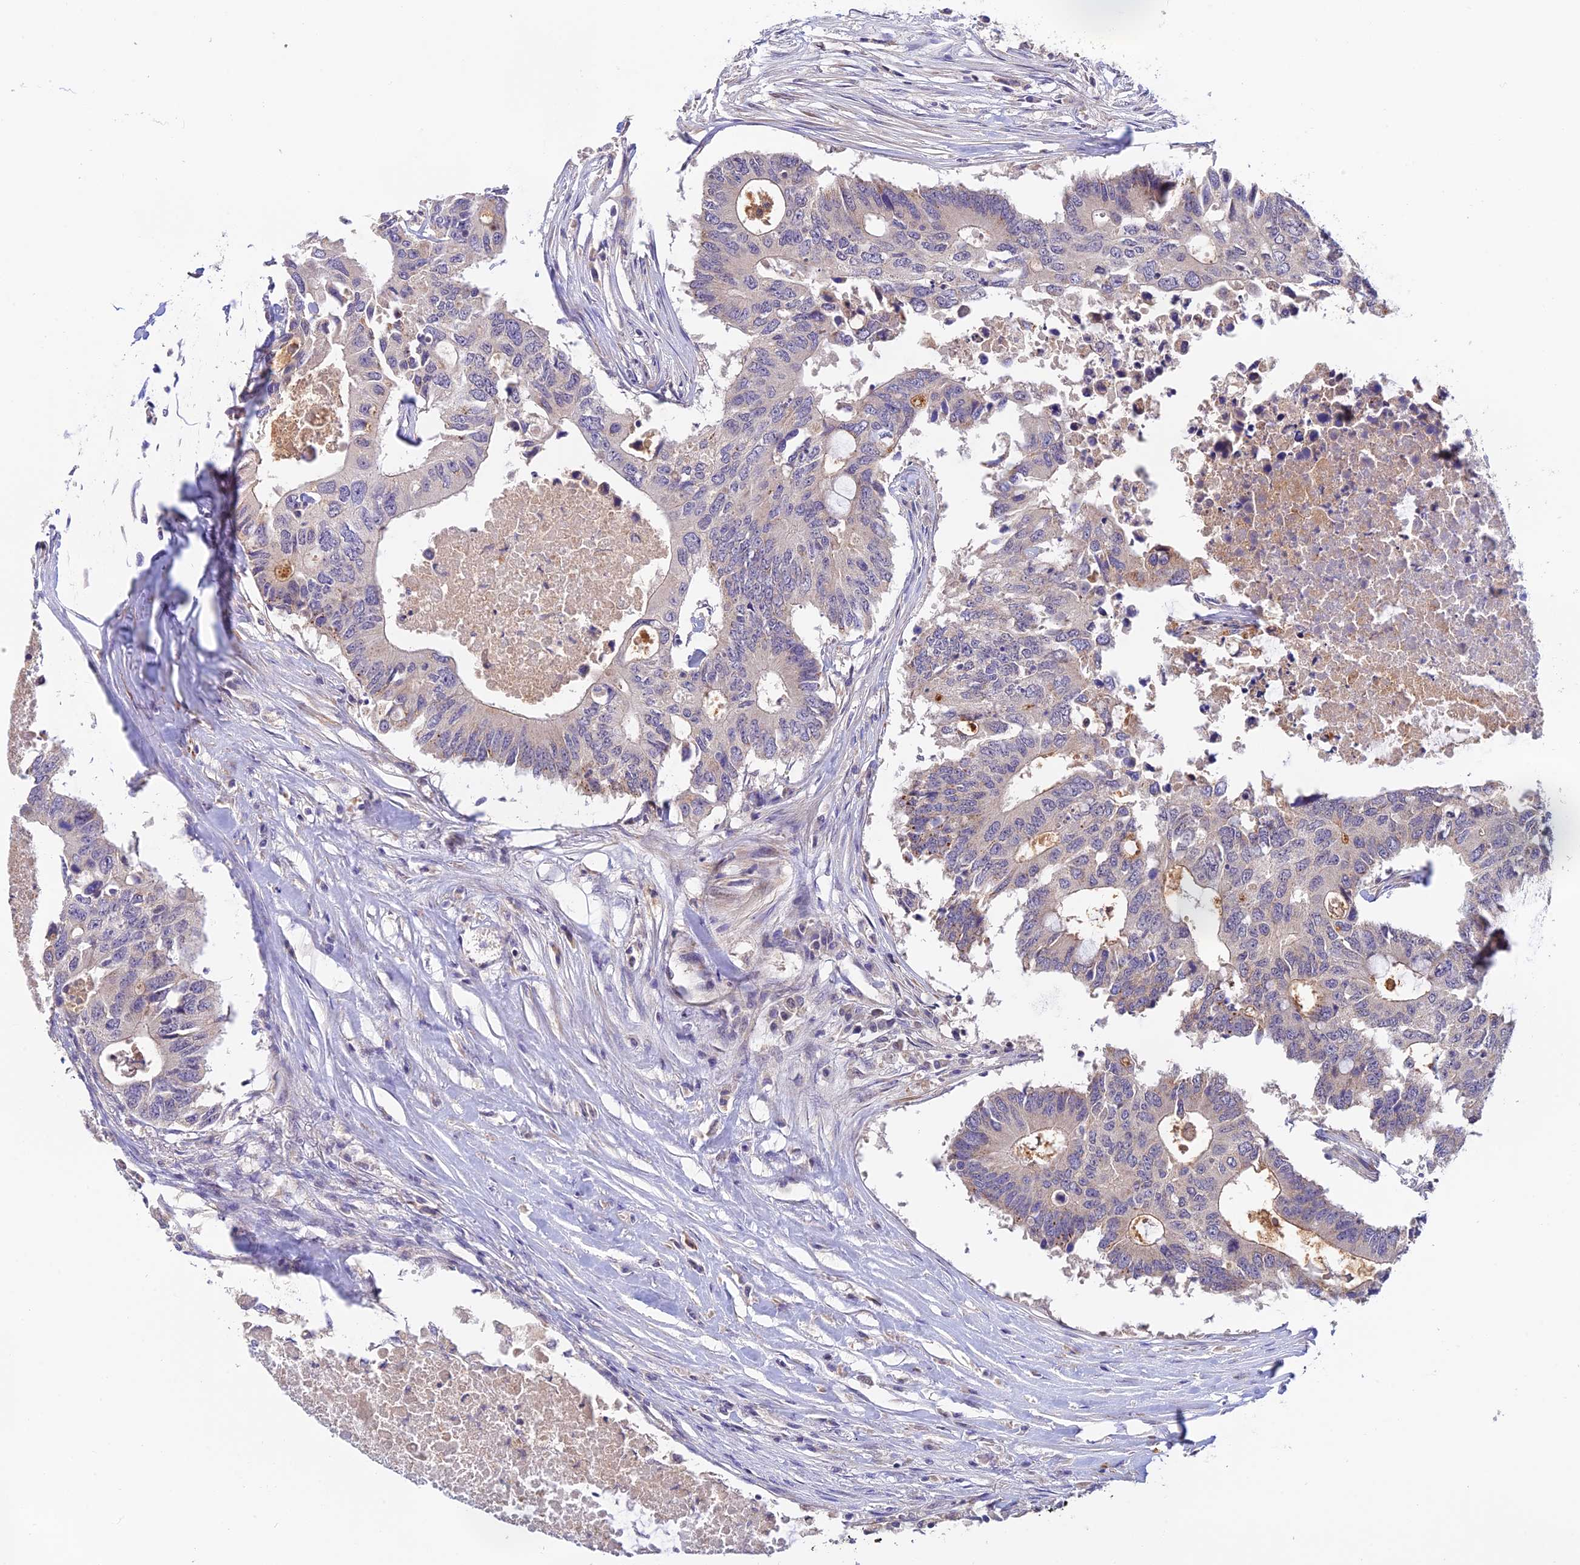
{"staining": {"intensity": "negative", "quantity": "none", "location": "none"}, "tissue": "colorectal cancer", "cell_type": "Tumor cells", "image_type": "cancer", "snomed": [{"axis": "morphology", "description": "Adenocarcinoma, NOS"}, {"axis": "topography", "description": "Colon"}], "caption": "Immunohistochemistry micrograph of adenocarcinoma (colorectal) stained for a protein (brown), which shows no positivity in tumor cells.", "gene": "CWH43", "patient": {"sex": "male", "age": 71}}